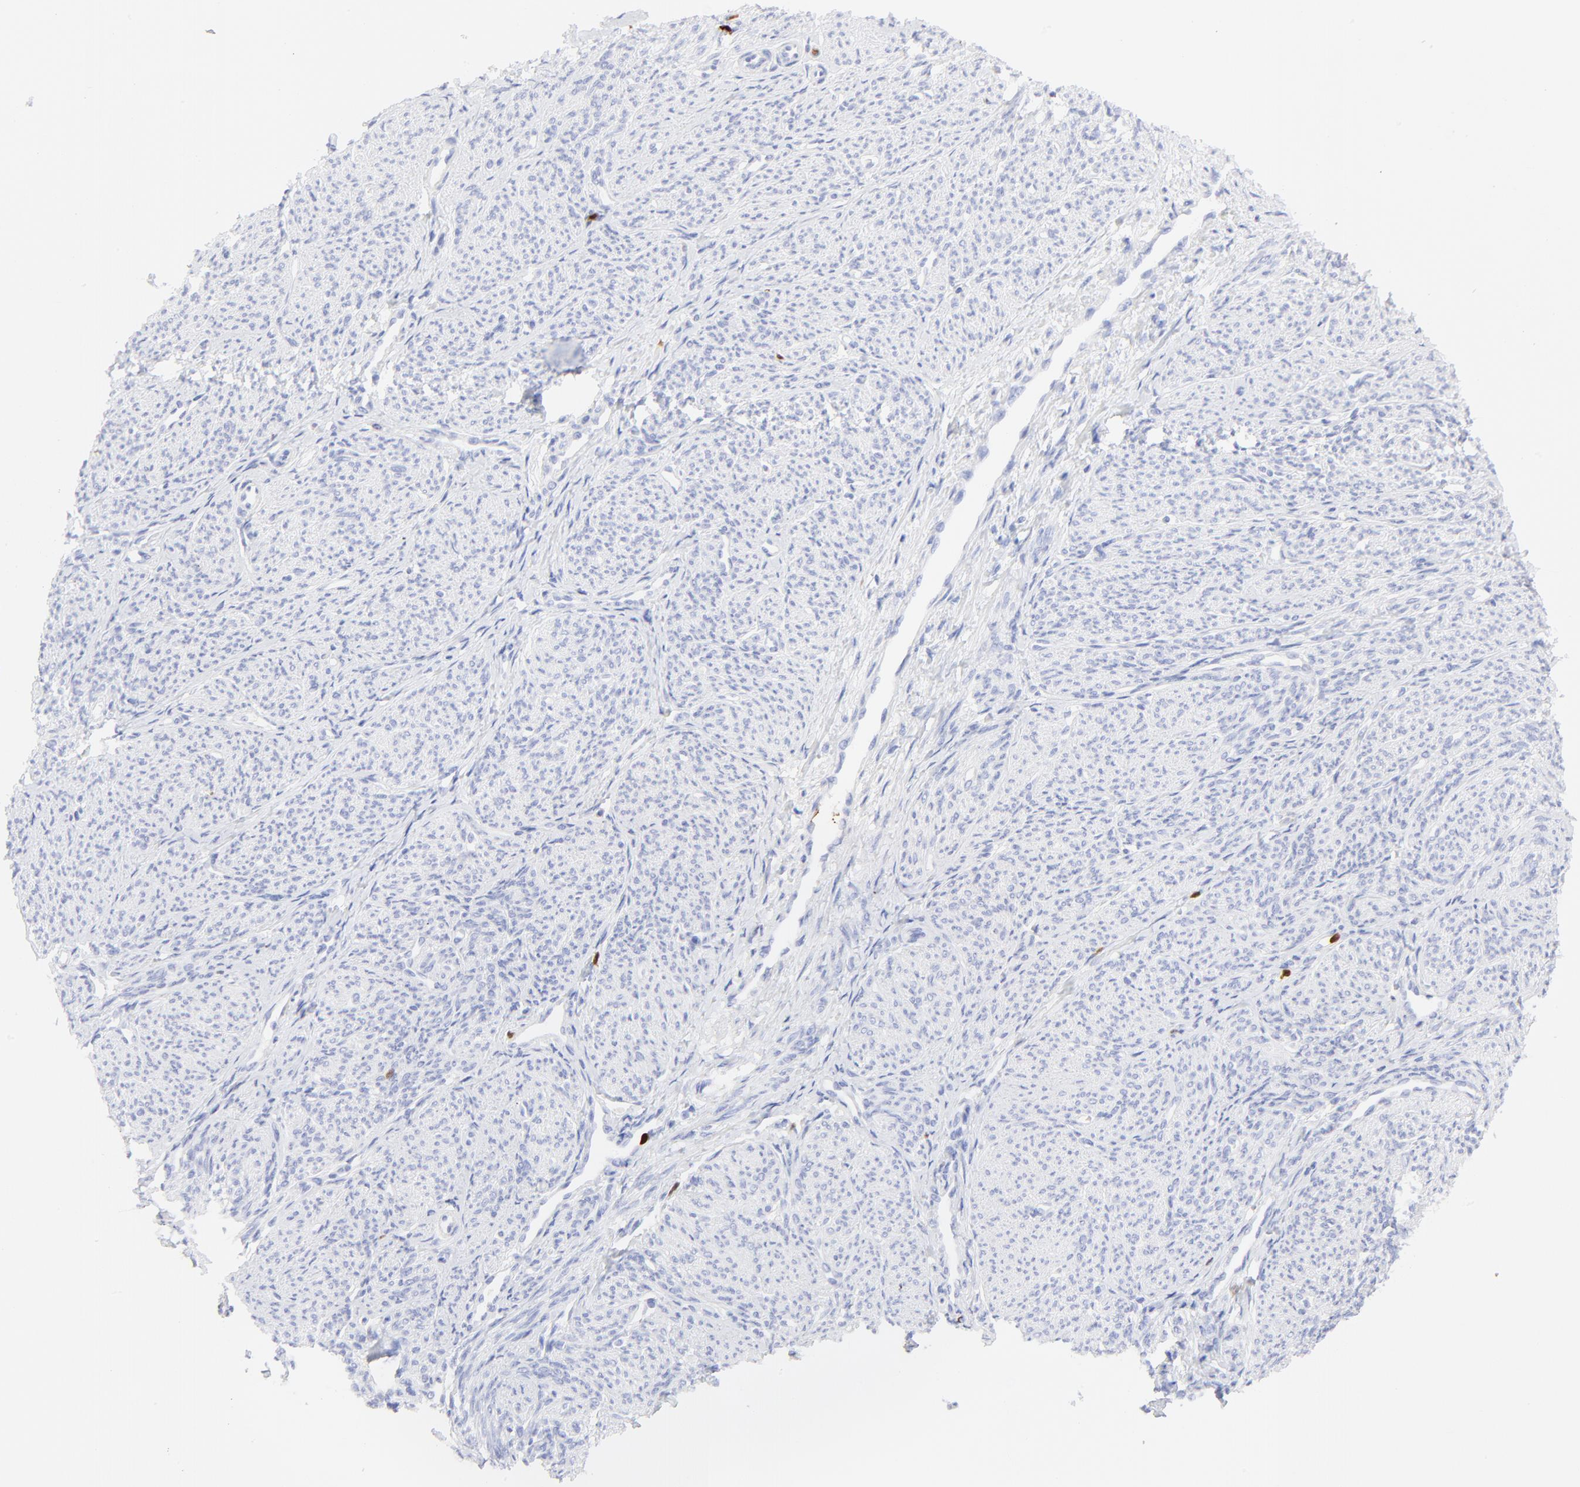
{"staining": {"intensity": "negative", "quantity": "none", "location": "none"}, "tissue": "smooth muscle", "cell_type": "Smooth muscle cells", "image_type": "normal", "snomed": [{"axis": "morphology", "description": "Normal tissue, NOS"}, {"axis": "topography", "description": "Smooth muscle"}], "caption": "The micrograph reveals no staining of smooth muscle cells in benign smooth muscle.", "gene": "S100A12", "patient": {"sex": "female", "age": 65}}